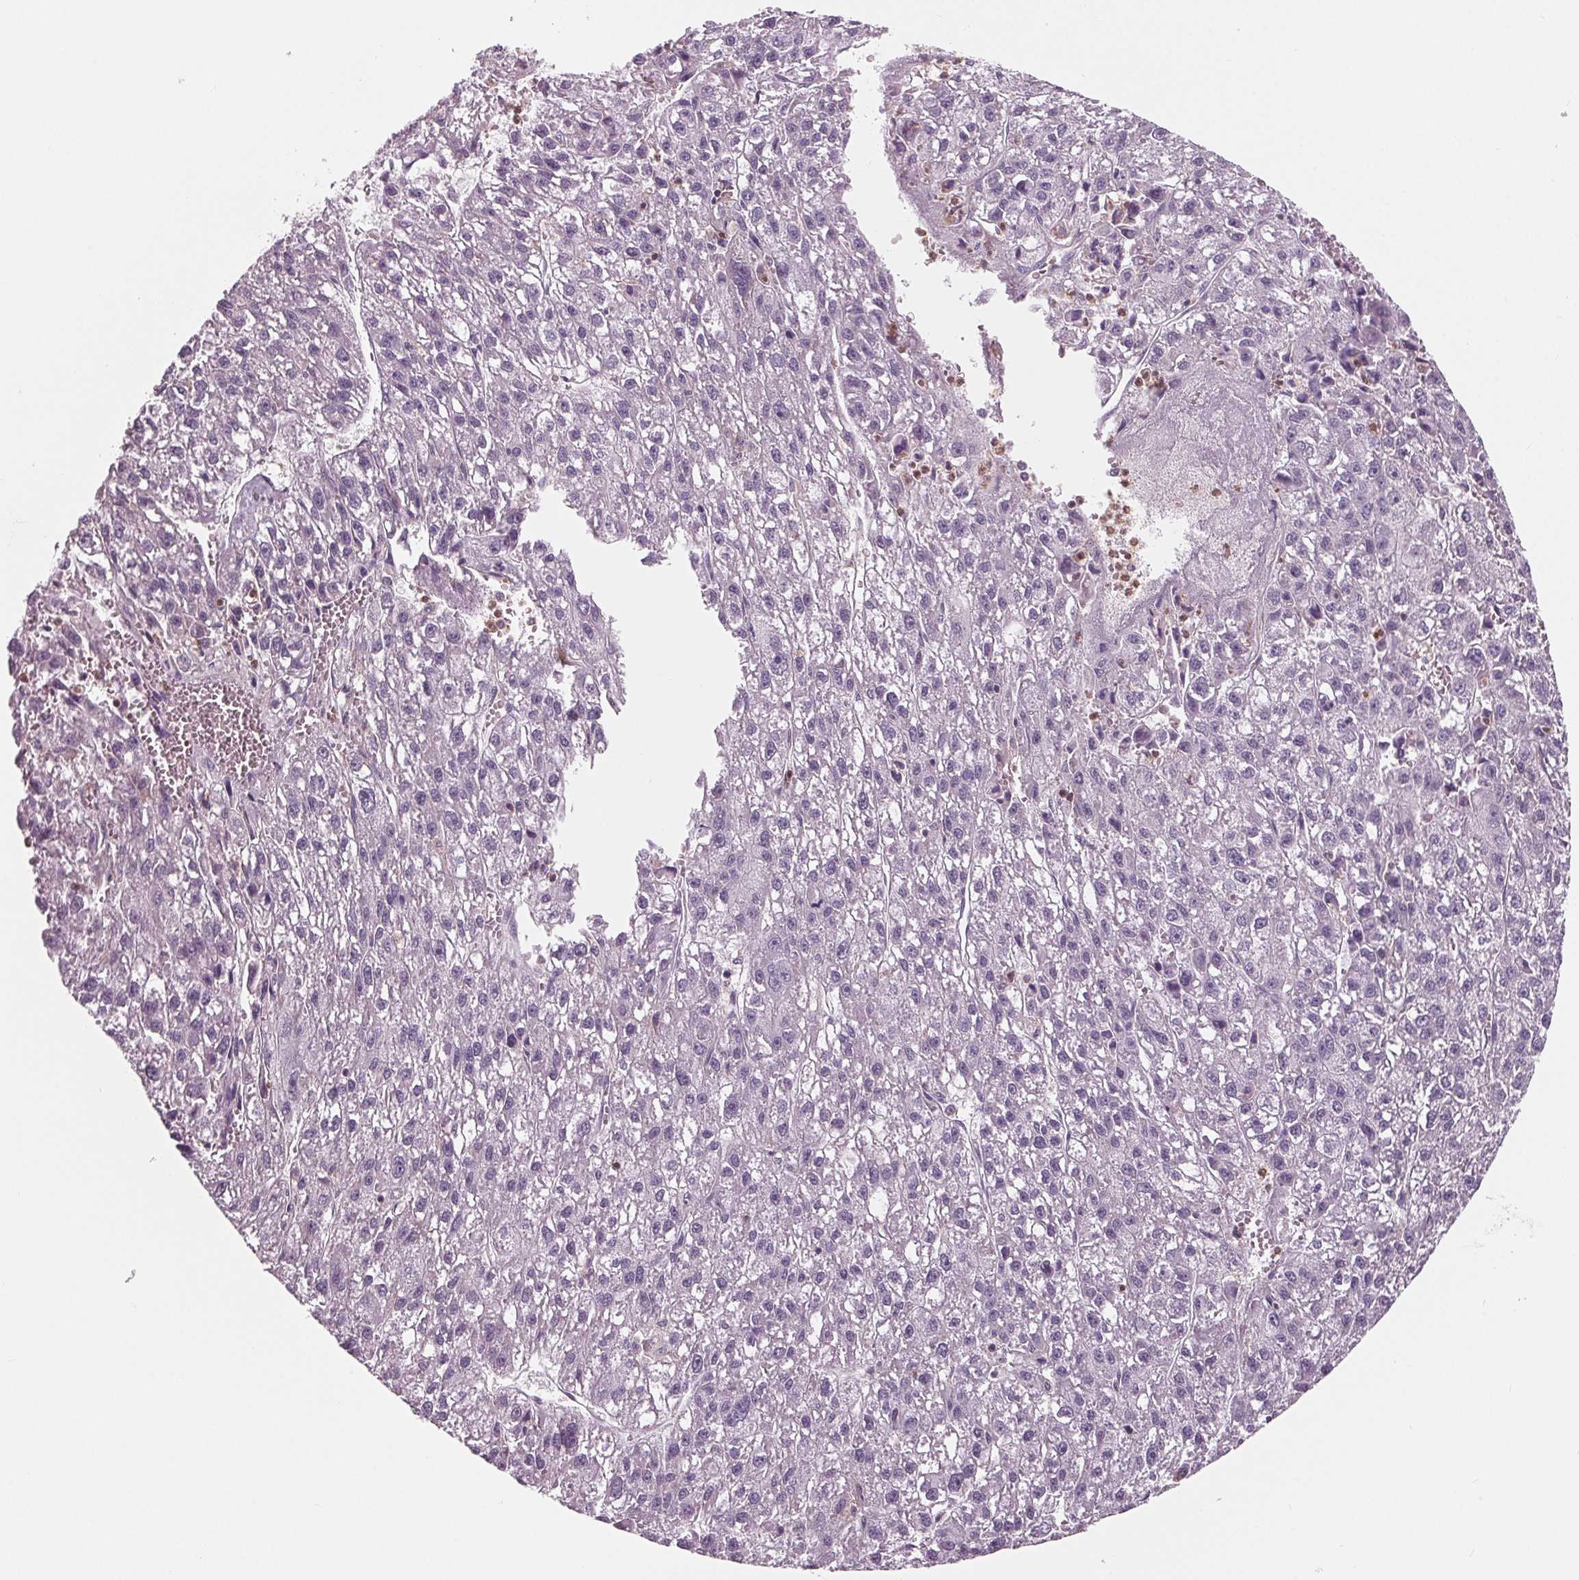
{"staining": {"intensity": "negative", "quantity": "none", "location": "none"}, "tissue": "liver cancer", "cell_type": "Tumor cells", "image_type": "cancer", "snomed": [{"axis": "morphology", "description": "Carcinoma, Hepatocellular, NOS"}, {"axis": "topography", "description": "Liver"}], "caption": "High magnification brightfield microscopy of liver cancer (hepatocellular carcinoma) stained with DAB (brown) and counterstained with hematoxylin (blue): tumor cells show no significant expression.", "gene": "ARHGAP25", "patient": {"sex": "female", "age": 70}}